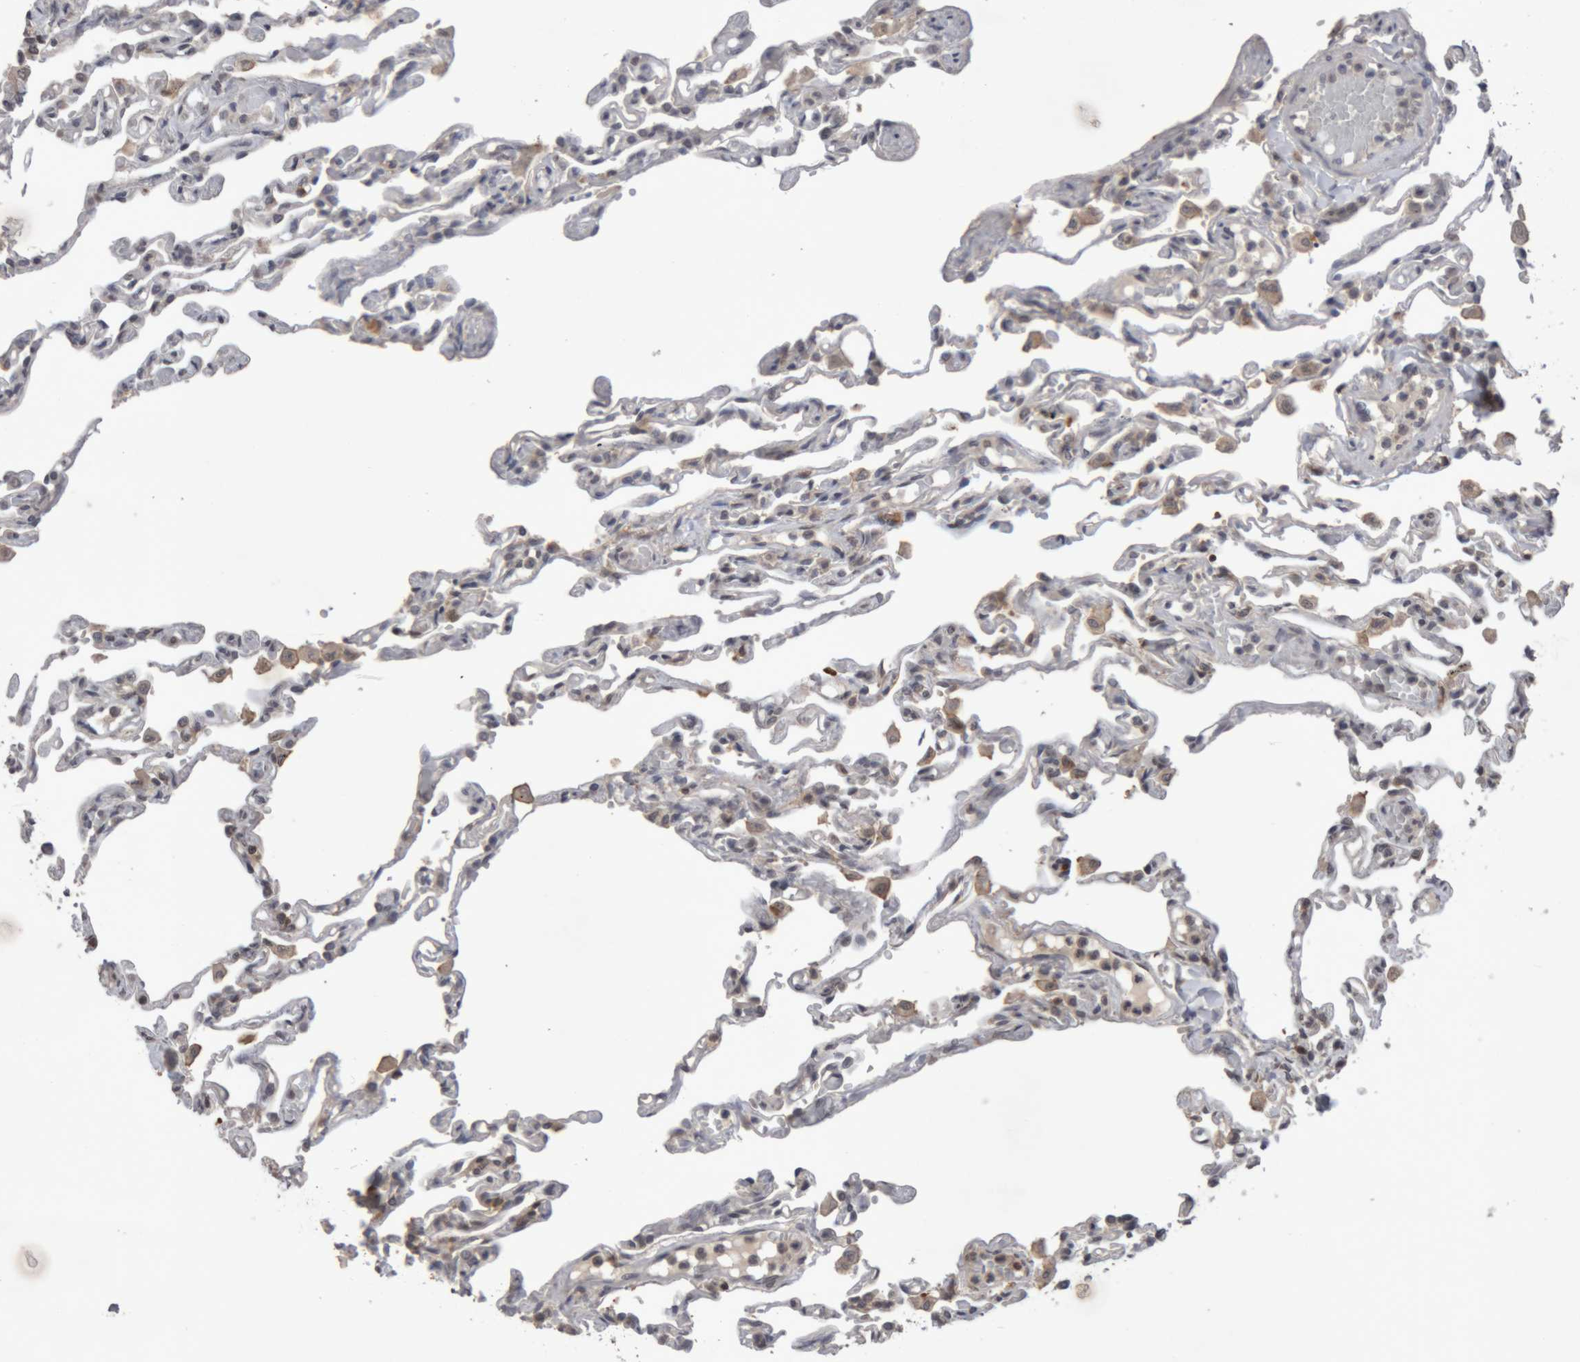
{"staining": {"intensity": "negative", "quantity": "none", "location": "none"}, "tissue": "lung", "cell_type": "Alveolar cells", "image_type": "normal", "snomed": [{"axis": "morphology", "description": "Normal tissue, NOS"}, {"axis": "topography", "description": "Lung"}], "caption": "Lung was stained to show a protein in brown. There is no significant staining in alveolar cells. Brightfield microscopy of immunohistochemistry stained with DAB (3,3'-diaminobenzidine) (brown) and hematoxylin (blue), captured at high magnification.", "gene": "NFATC2", "patient": {"sex": "male", "age": 21}}